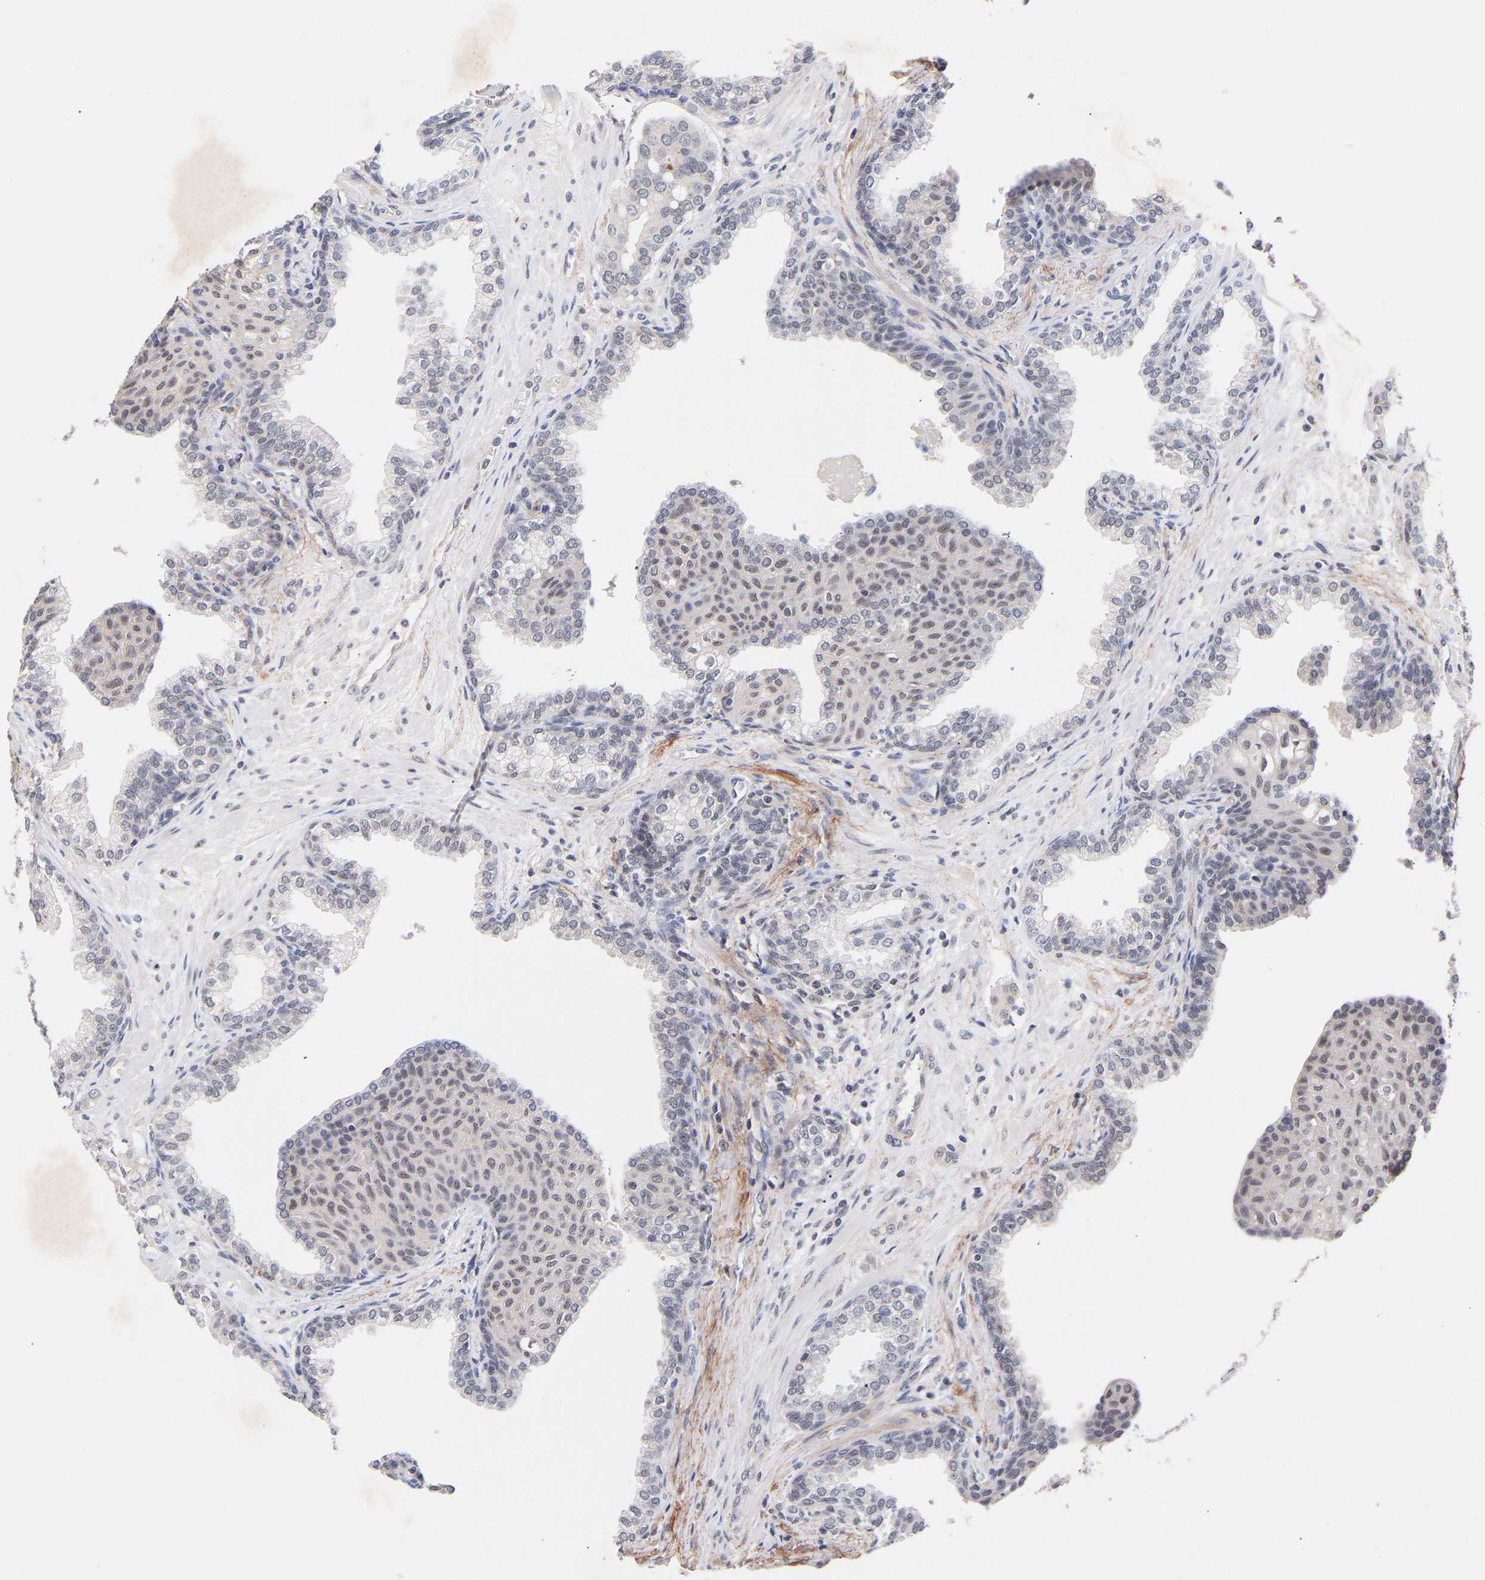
{"staining": {"intensity": "negative", "quantity": "none", "location": "none"}, "tissue": "prostate cancer", "cell_type": "Tumor cells", "image_type": "cancer", "snomed": [{"axis": "morphology", "description": "Adenocarcinoma, High grade"}, {"axis": "topography", "description": "Prostate"}], "caption": "IHC histopathology image of neoplastic tissue: high-grade adenocarcinoma (prostate) stained with DAB (3,3'-diaminobenzidine) exhibits no significant protein positivity in tumor cells.", "gene": "RBM15", "patient": {"sex": "male", "age": 52}}